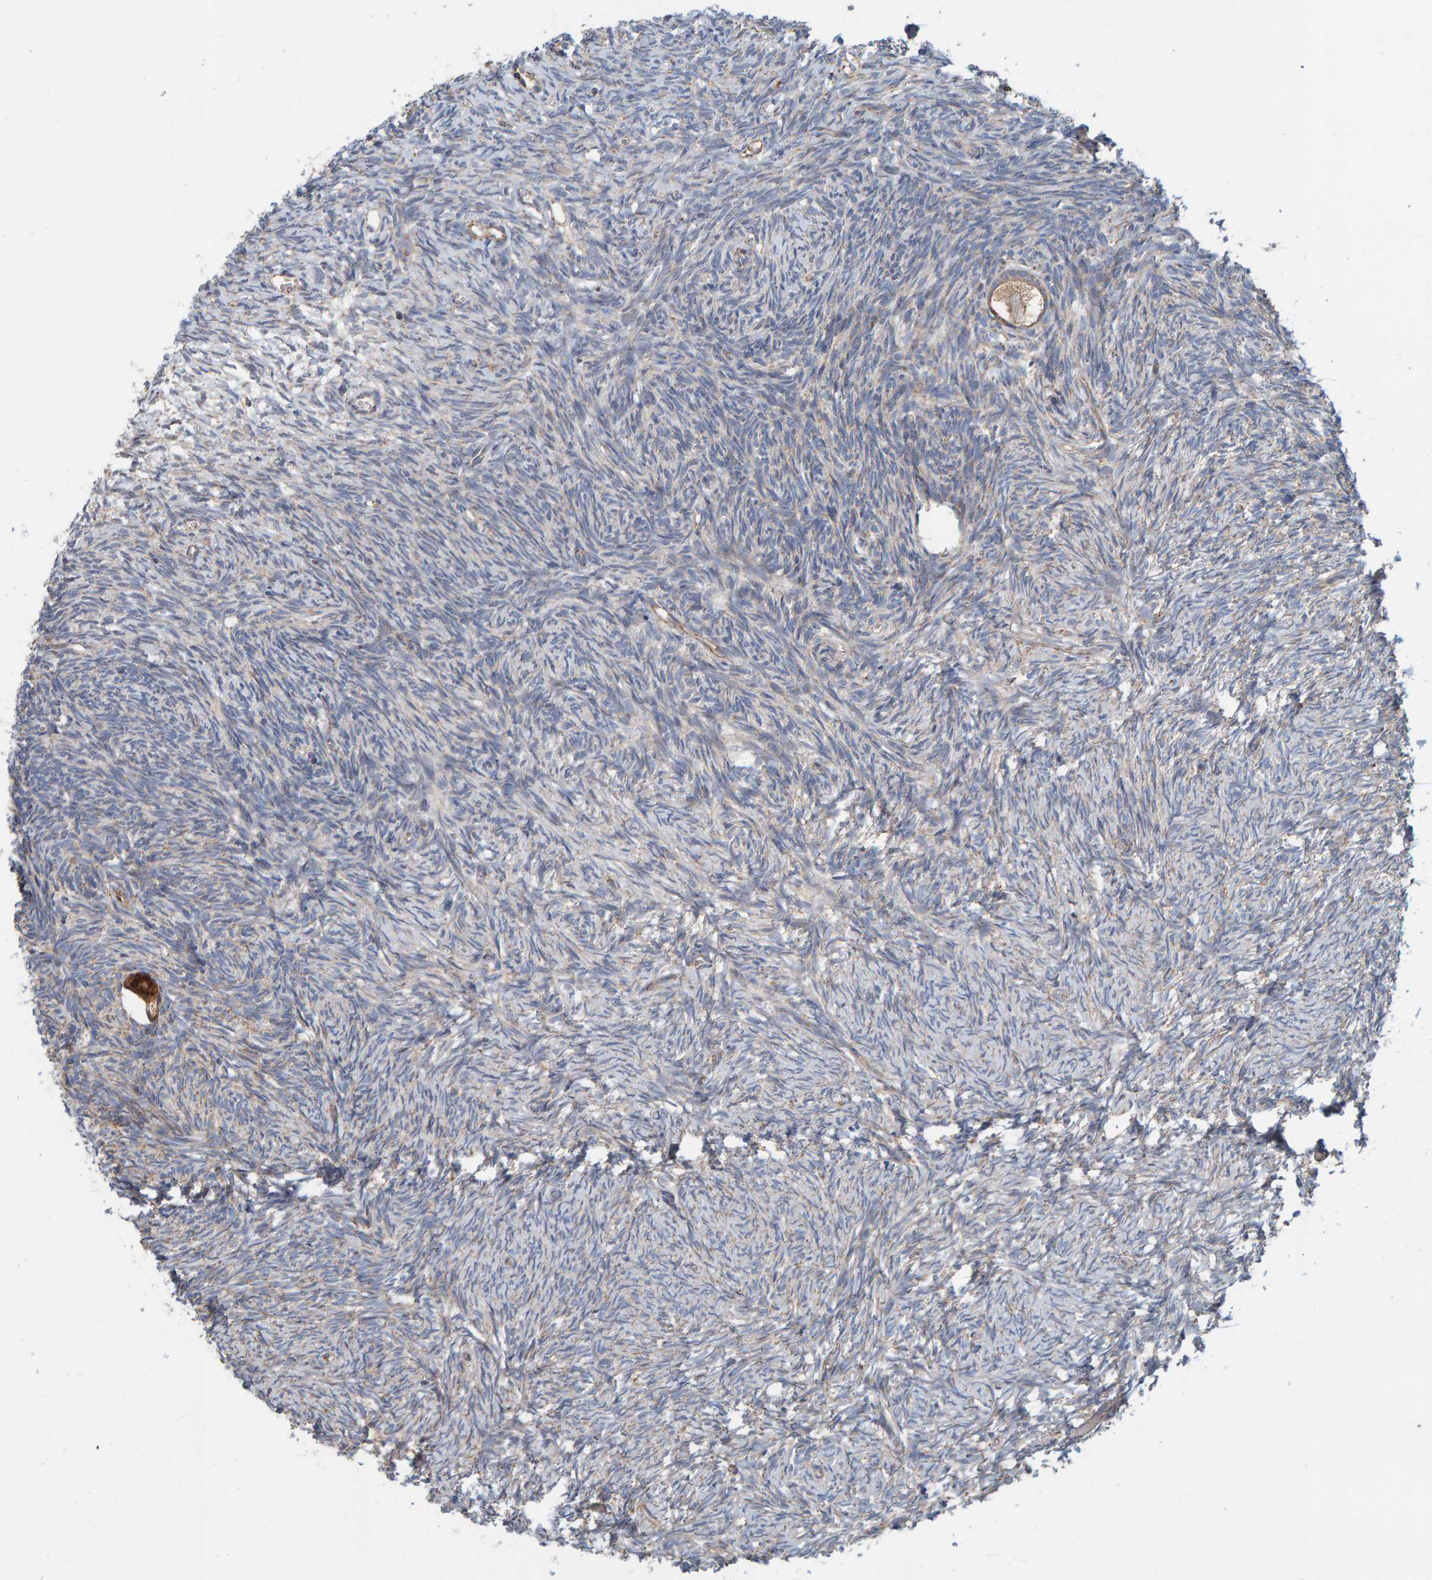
{"staining": {"intensity": "strong", "quantity": ">75%", "location": "cytoplasmic/membranous"}, "tissue": "ovary", "cell_type": "Follicle cells", "image_type": "normal", "snomed": [{"axis": "morphology", "description": "Normal tissue, NOS"}, {"axis": "topography", "description": "Ovary"}], "caption": "Follicle cells exhibit high levels of strong cytoplasmic/membranous positivity in about >75% of cells in unremarkable ovary.", "gene": "MRPL45", "patient": {"sex": "female", "age": 34}}